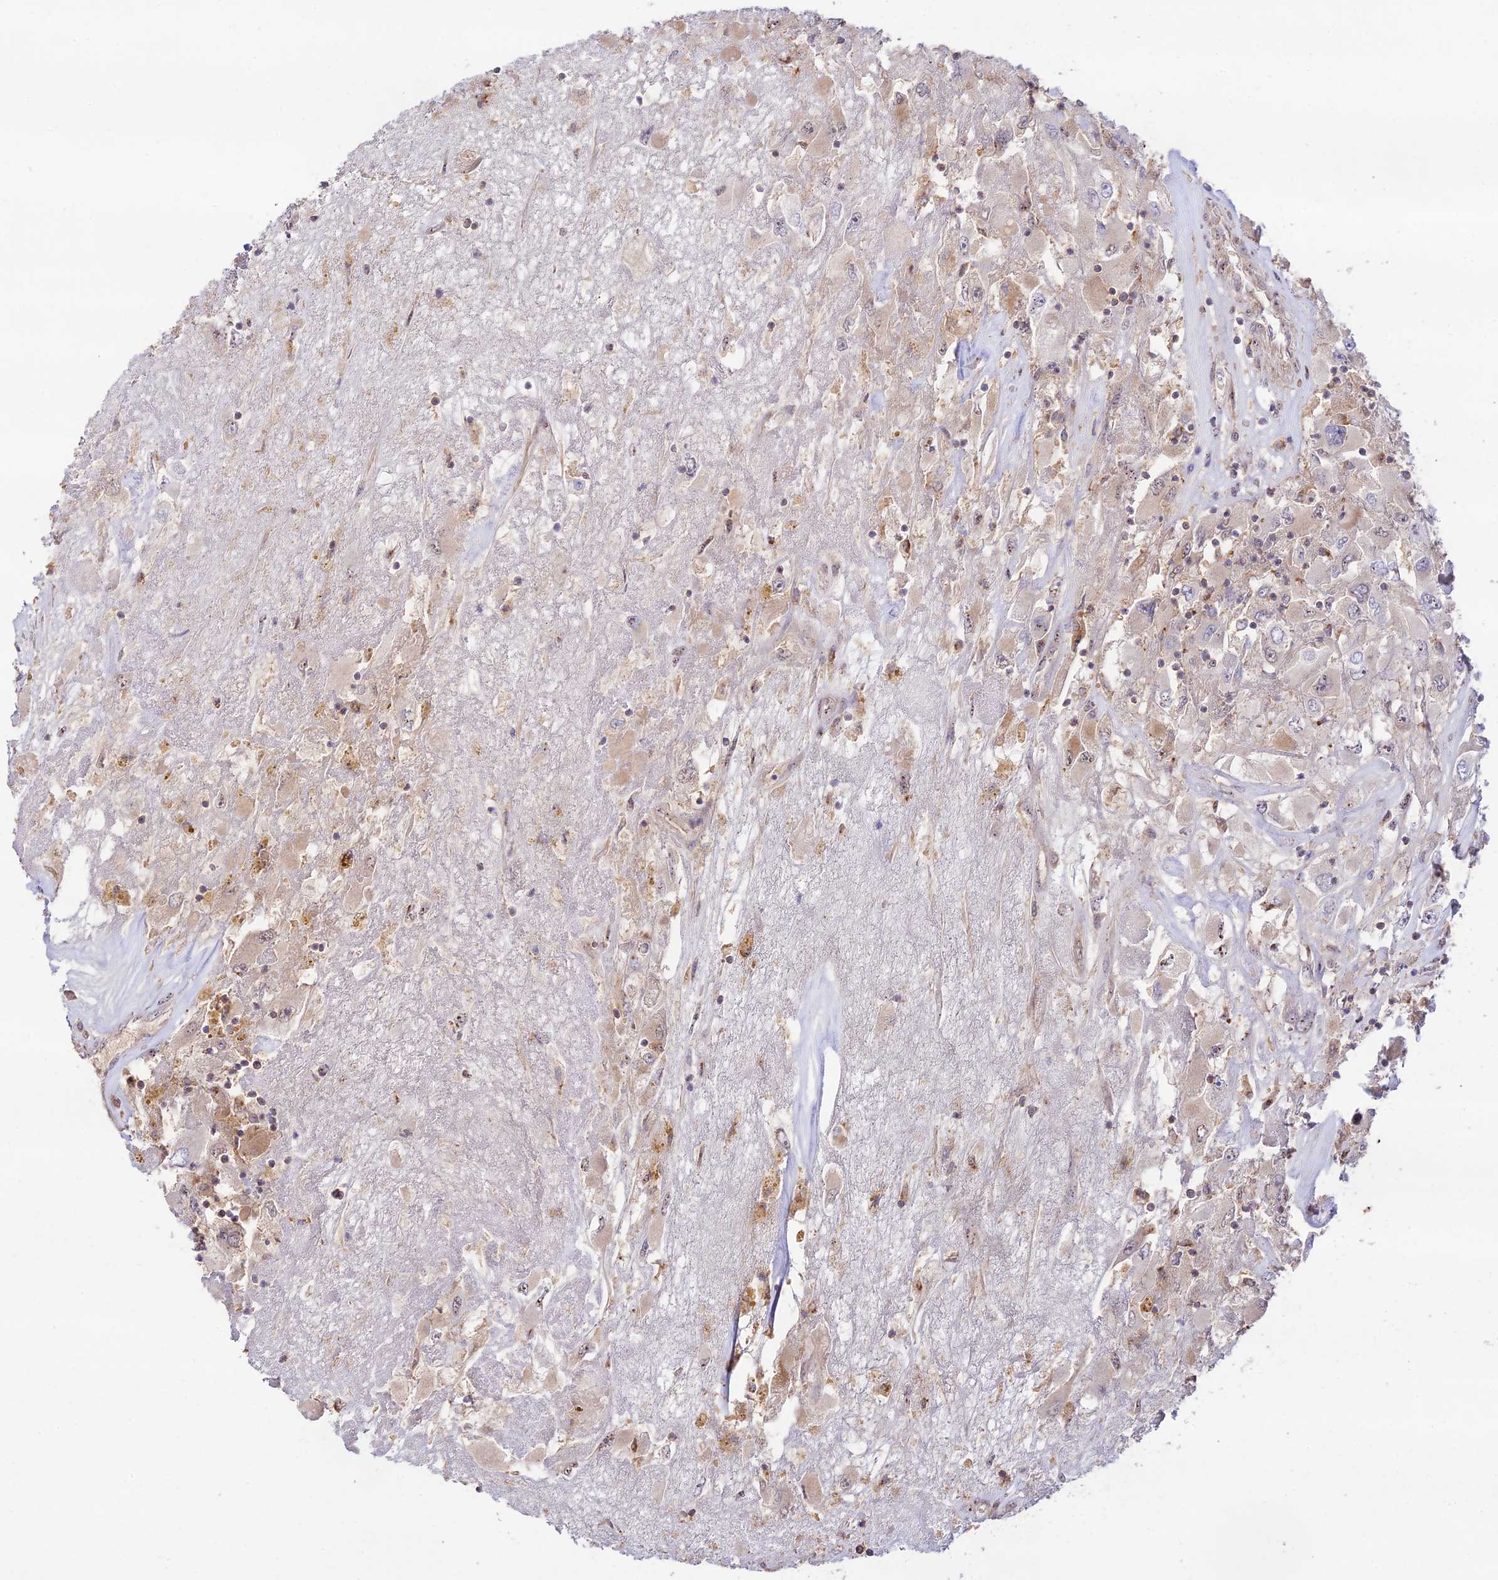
{"staining": {"intensity": "moderate", "quantity": "<25%", "location": "nuclear"}, "tissue": "renal cancer", "cell_type": "Tumor cells", "image_type": "cancer", "snomed": [{"axis": "morphology", "description": "Adenocarcinoma, NOS"}, {"axis": "topography", "description": "Kidney"}], "caption": "Renal cancer (adenocarcinoma) tissue displays moderate nuclear positivity in approximately <25% of tumor cells", "gene": "CLCF1", "patient": {"sex": "female", "age": 52}}